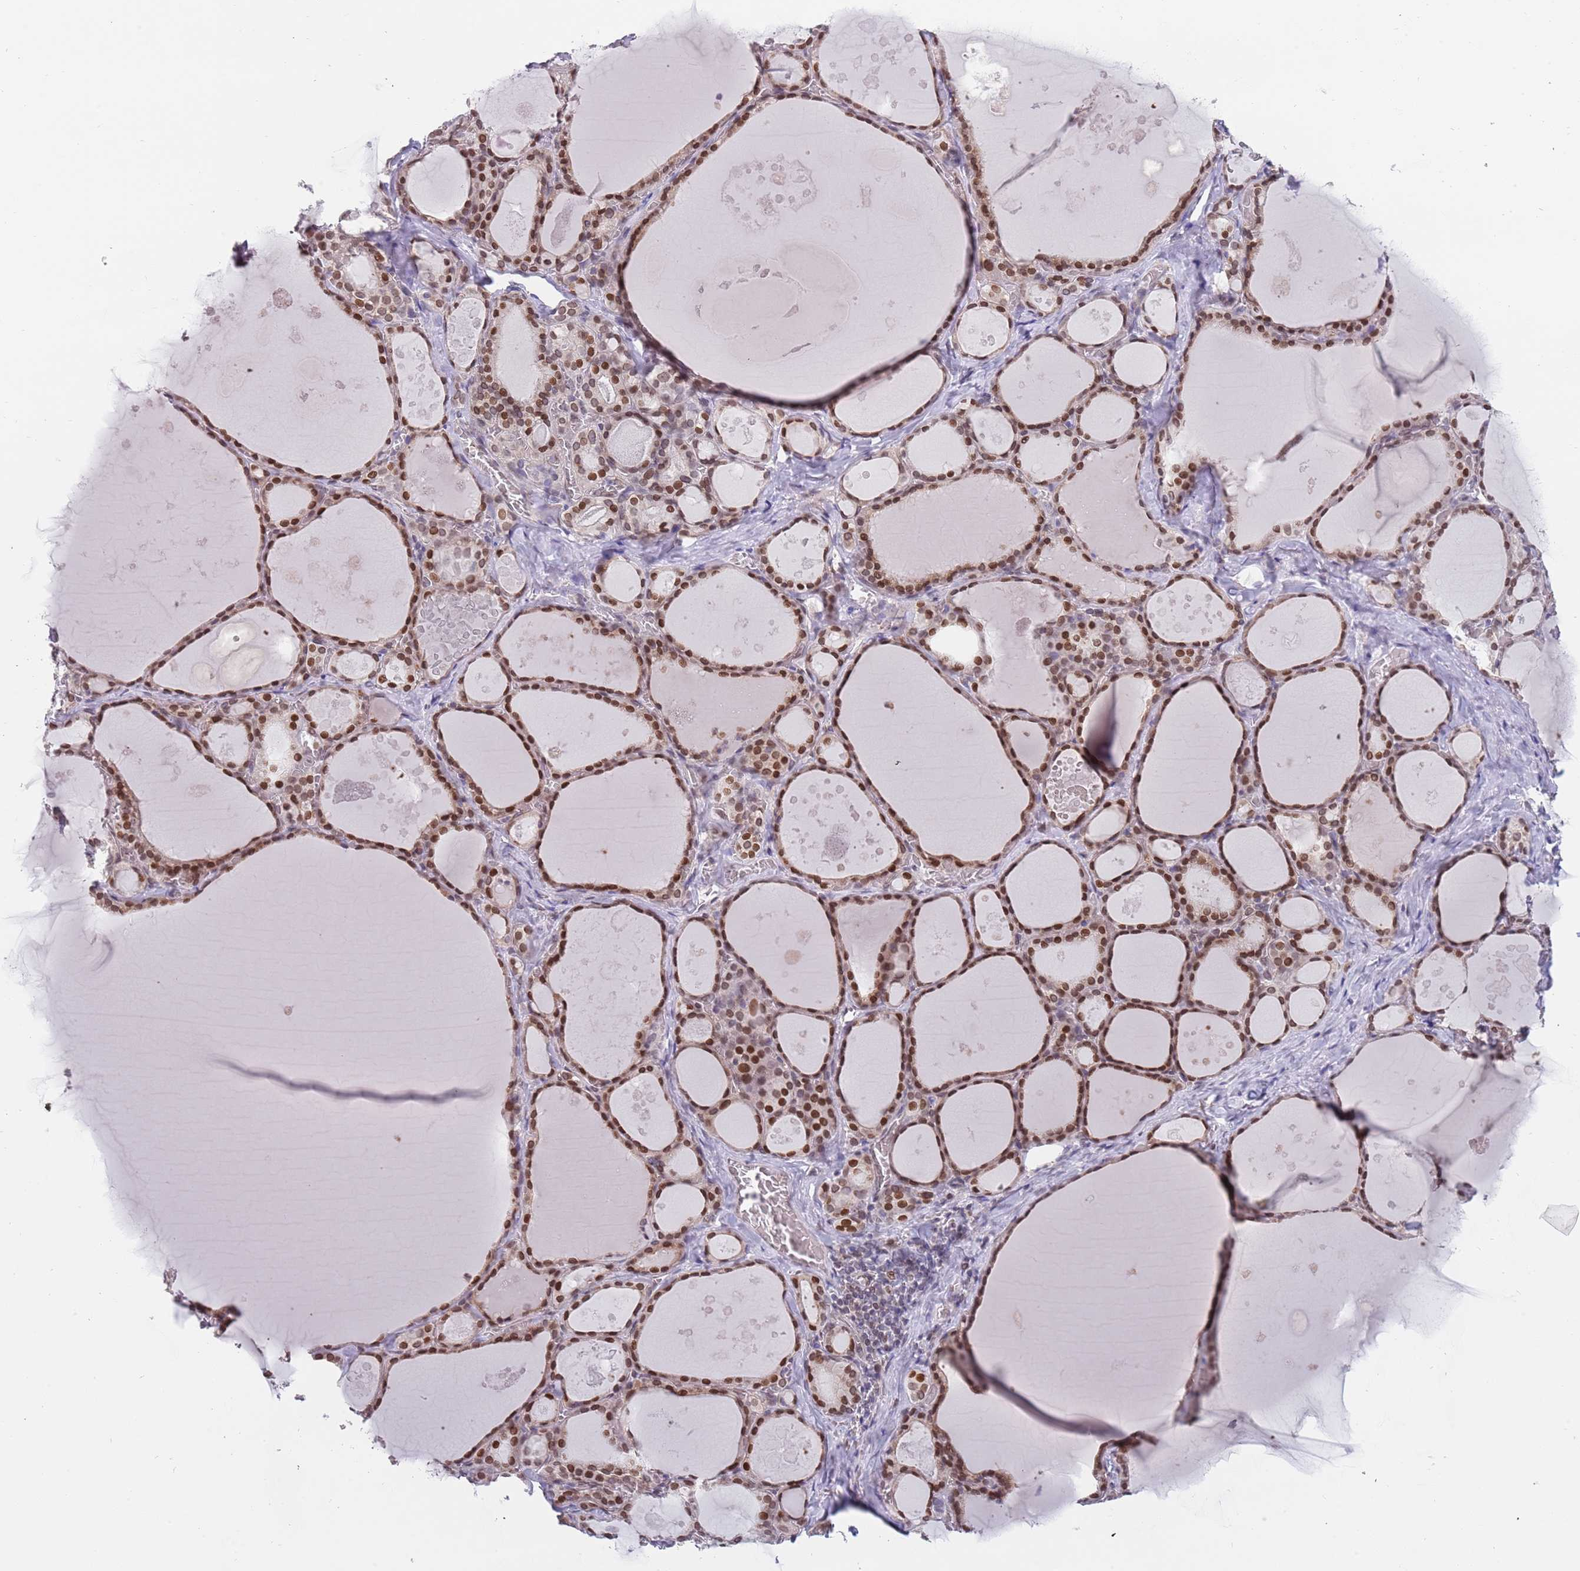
{"staining": {"intensity": "moderate", "quantity": ">75%", "location": "nuclear"}, "tissue": "thyroid gland", "cell_type": "Glandular cells", "image_type": "normal", "snomed": [{"axis": "morphology", "description": "Normal tissue, NOS"}, {"axis": "topography", "description": "Thyroid gland"}], "caption": "Brown immunohistochemical staining in normal human thyroid gland displays moderate nuclear staining in approximately >75% of glandular cells. Immunohistochemistry (ihc) stains the protein in brown and the nuclei are stained blue.", "gene": "KLHDC2", "patient": {"sex": "male", "age": 56}}